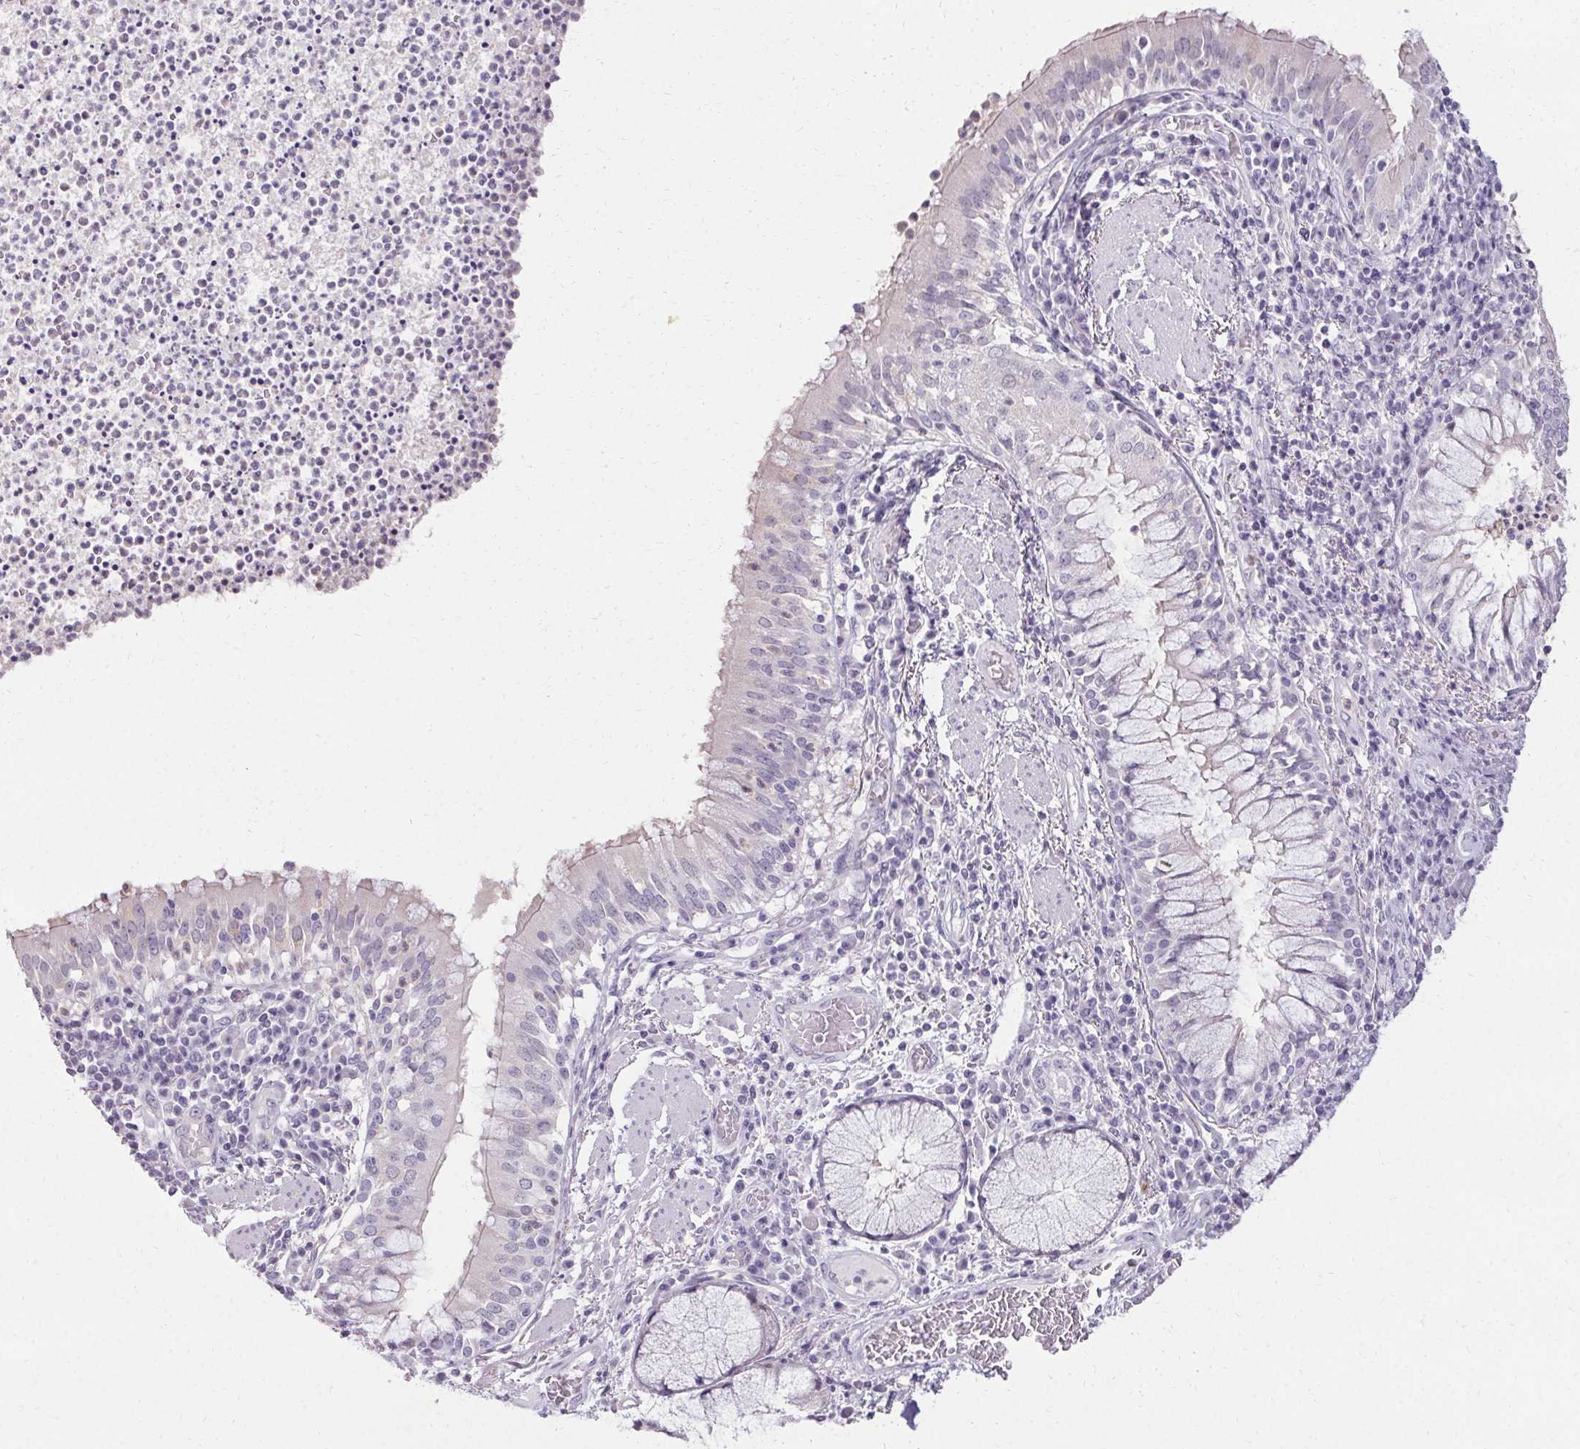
{"staining": {"intensity": "negative", "quantity": "none", "location": "none"}, "tissue": "bronchus", "cell_type": "Respiratory epithelial cells", "image_type": "normal", "snomed": [{"axis": "morphology", "description": "Normal tissue, NOS"}, {"axis": "topography", "description": "Lymph node"}, {"axis": "topography", "description": "Bronchus"}], "caption": "An immunohistochemistry micrograph of normal bronchus is shown. There is no staining in respiratory epithelial cells of bronchus. (DAB immunohistochemistry visualized using brightfield microscopy, high magnification).", "gene": "PMEL", "patient": {"sex": "male", "age": 56}}